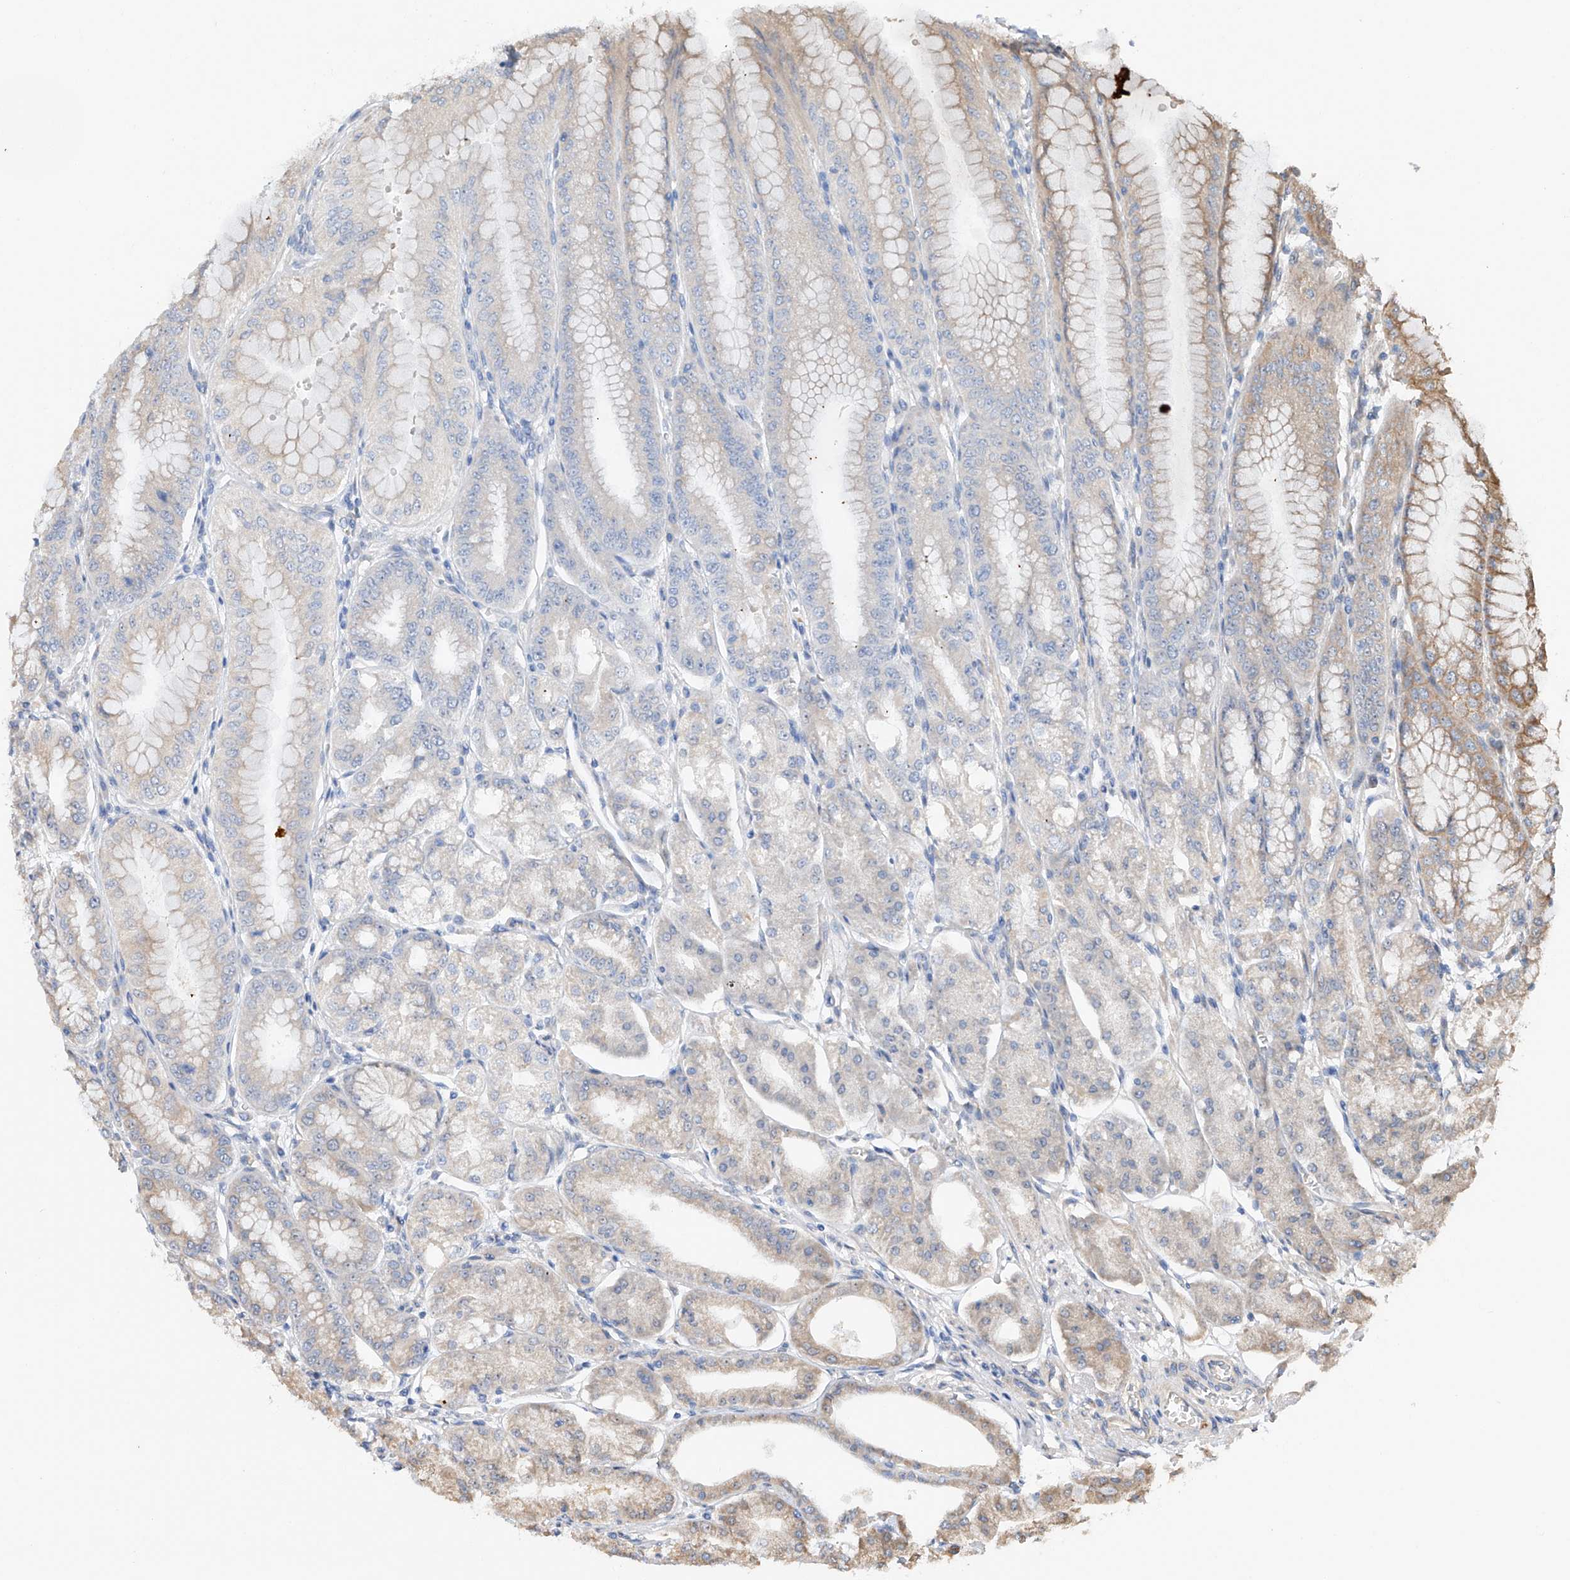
{"staining": {"intensity": "moderate", "quantity": "<25%", "location": "cytoplasmic/membranous"}, "tissue": "stomach", "cell_type": "Glandular cells", "image_type": "normal", "snomed": [{"axis": "morphology", "description": "Normal tissue, NOS"}, {"axis": "topography", "description": "Stomach, lower"}], "caption": "Immunohistochemical staining of unremarkable human stomach displays <25% levels of moderate cytoplasmic/membranous protein expression in approximately <25% of glandular cells. (DAB IHC with brightfield microscopy, high magnification).", "gene": "DNAH8", "patient": {"sex": "male", "age": 71}}